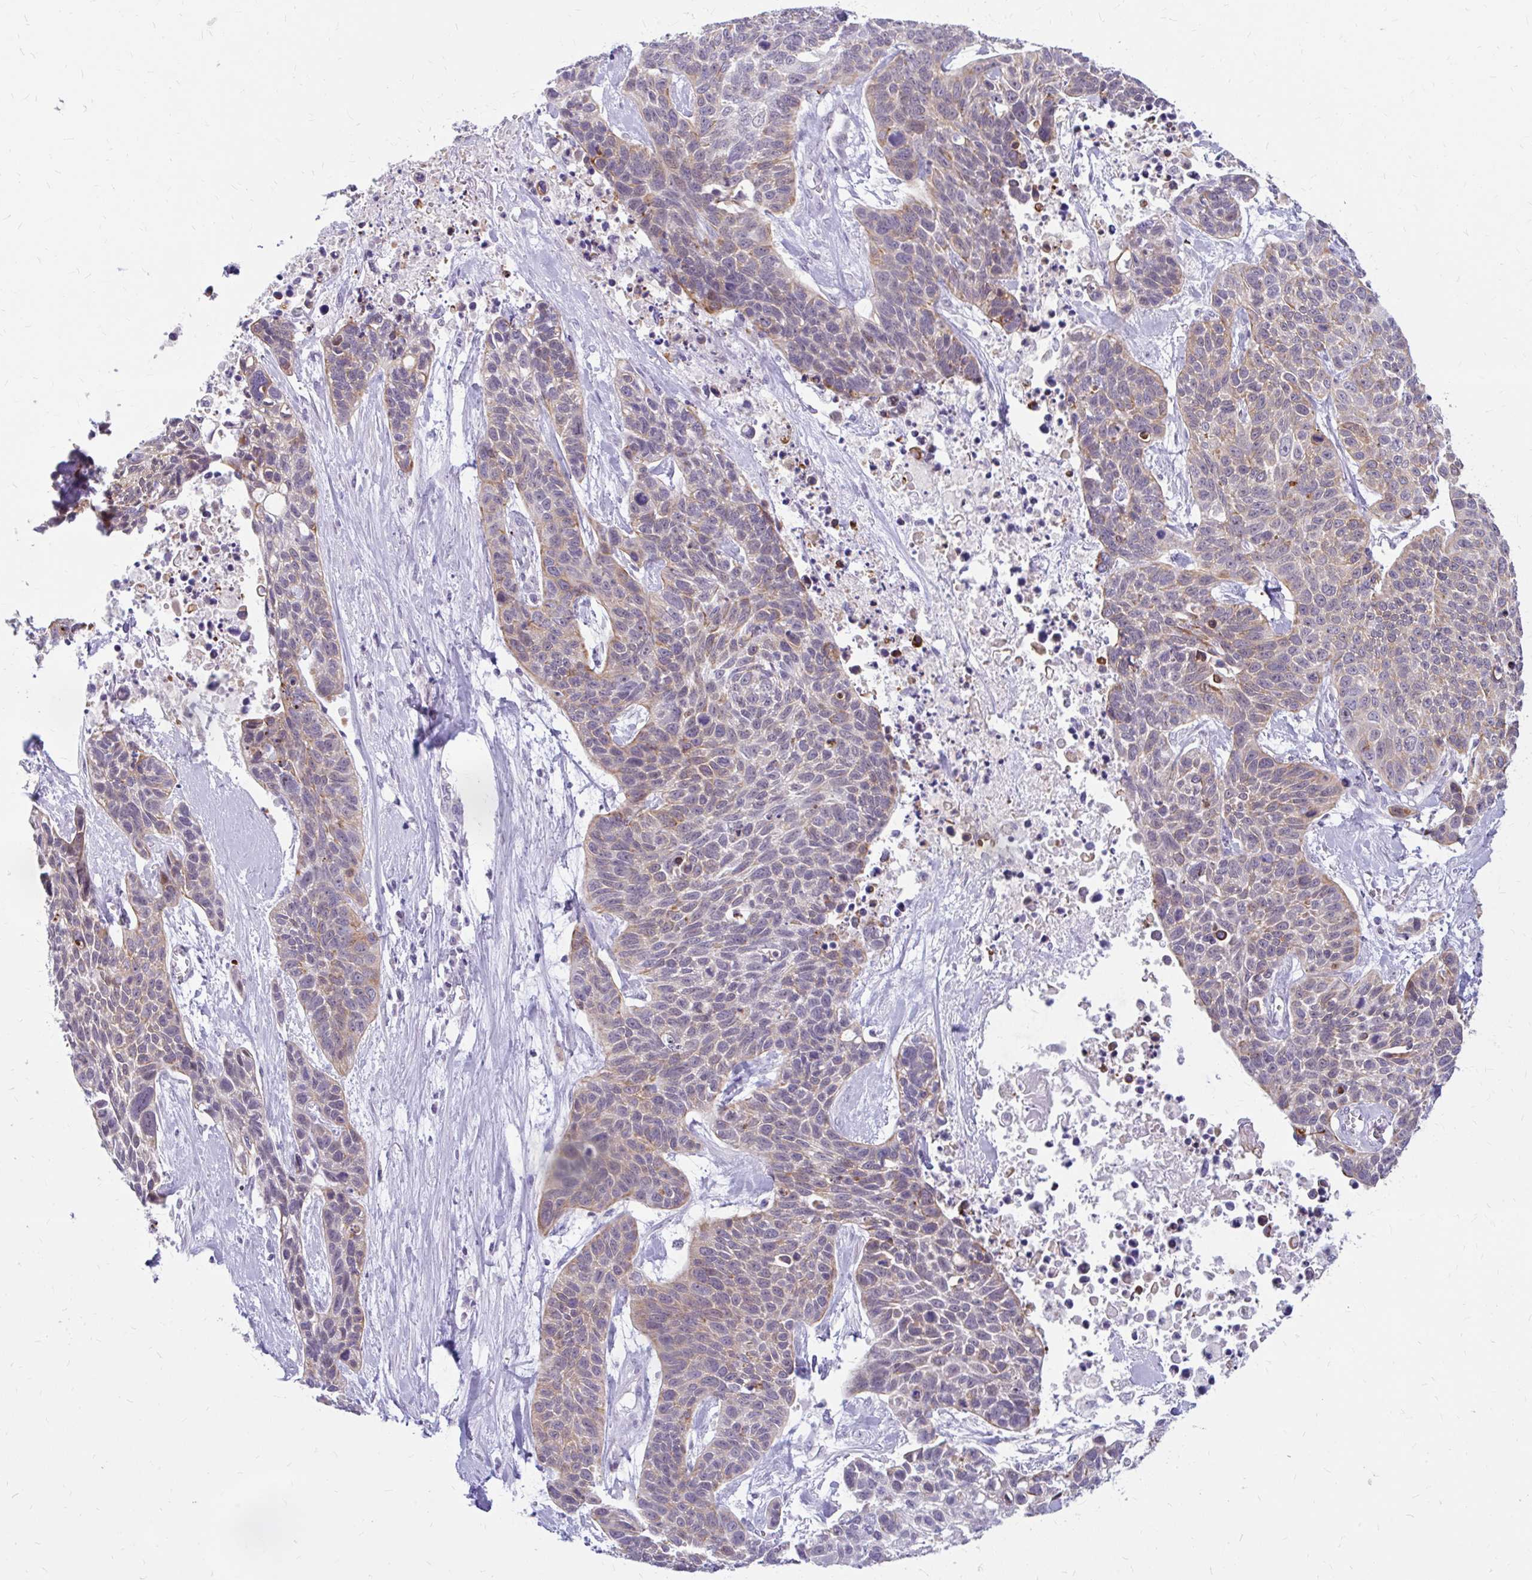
{"staining": {"intensity": "moderate", "quantity": "25%-75%", "location": "cytoplasmic/membranous"}, "tissue": "lung cancer", "cell_type": "Tumor cells", "image_type": "cancer", "snomed": [{"axis": "morphology", "description": "Squamous cell carcinoma, NOS"}, {"axis": "topography", "description": "Lung"}], "caption": "There is medium levels of moderate cytoplasmic/membranous expression in tumor cells of lung cancer, as demonstrated by immunohistochemical staining (brown color).", "gene": "RGS16", "patient": {"sex": "male", "age": 62}}